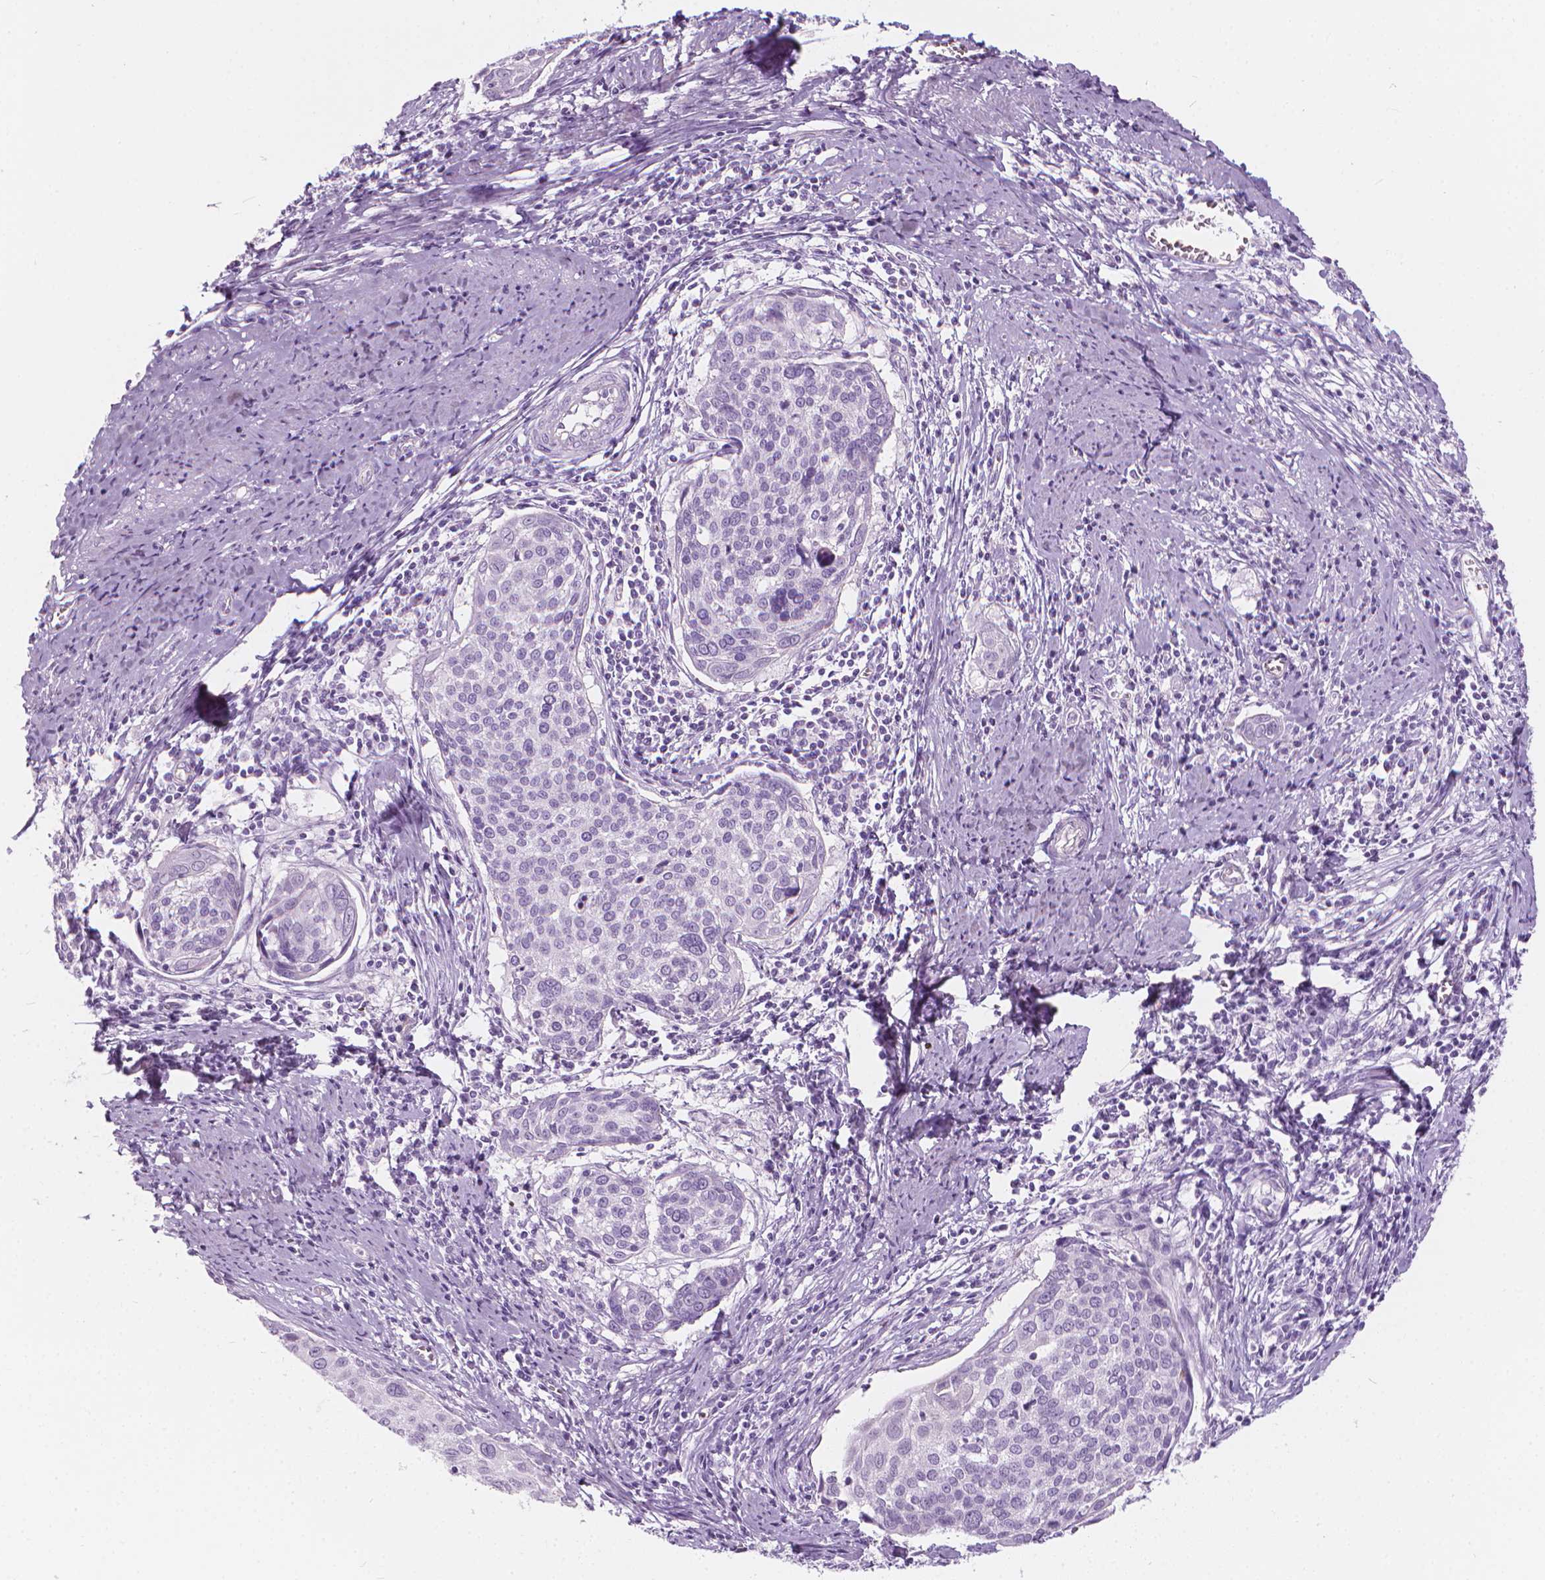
{"staining": {"intensity": "negative", "quantity": "none", "location": "none"}, "tissue": "cervical cancer", "cell_type": "Tumor cells", "image_type": "cancer", "snomed": [{"axis": "morphology", "description": "Squamous cell carcinoma, NOS"}, {"axis": "topography", "description": "Cervix"}], "caption": "A high-resolution image shows IHC staining of cervical cancer, which exhibits no significant staining in tumor cells. The staining is performed using DAB (3,3'-diaminobenzidine) brown chromogen with nuclei counter-stained in using hematoxylin.", "gene": "SCG3", "patient": {"sex": "female", "age": 39}}